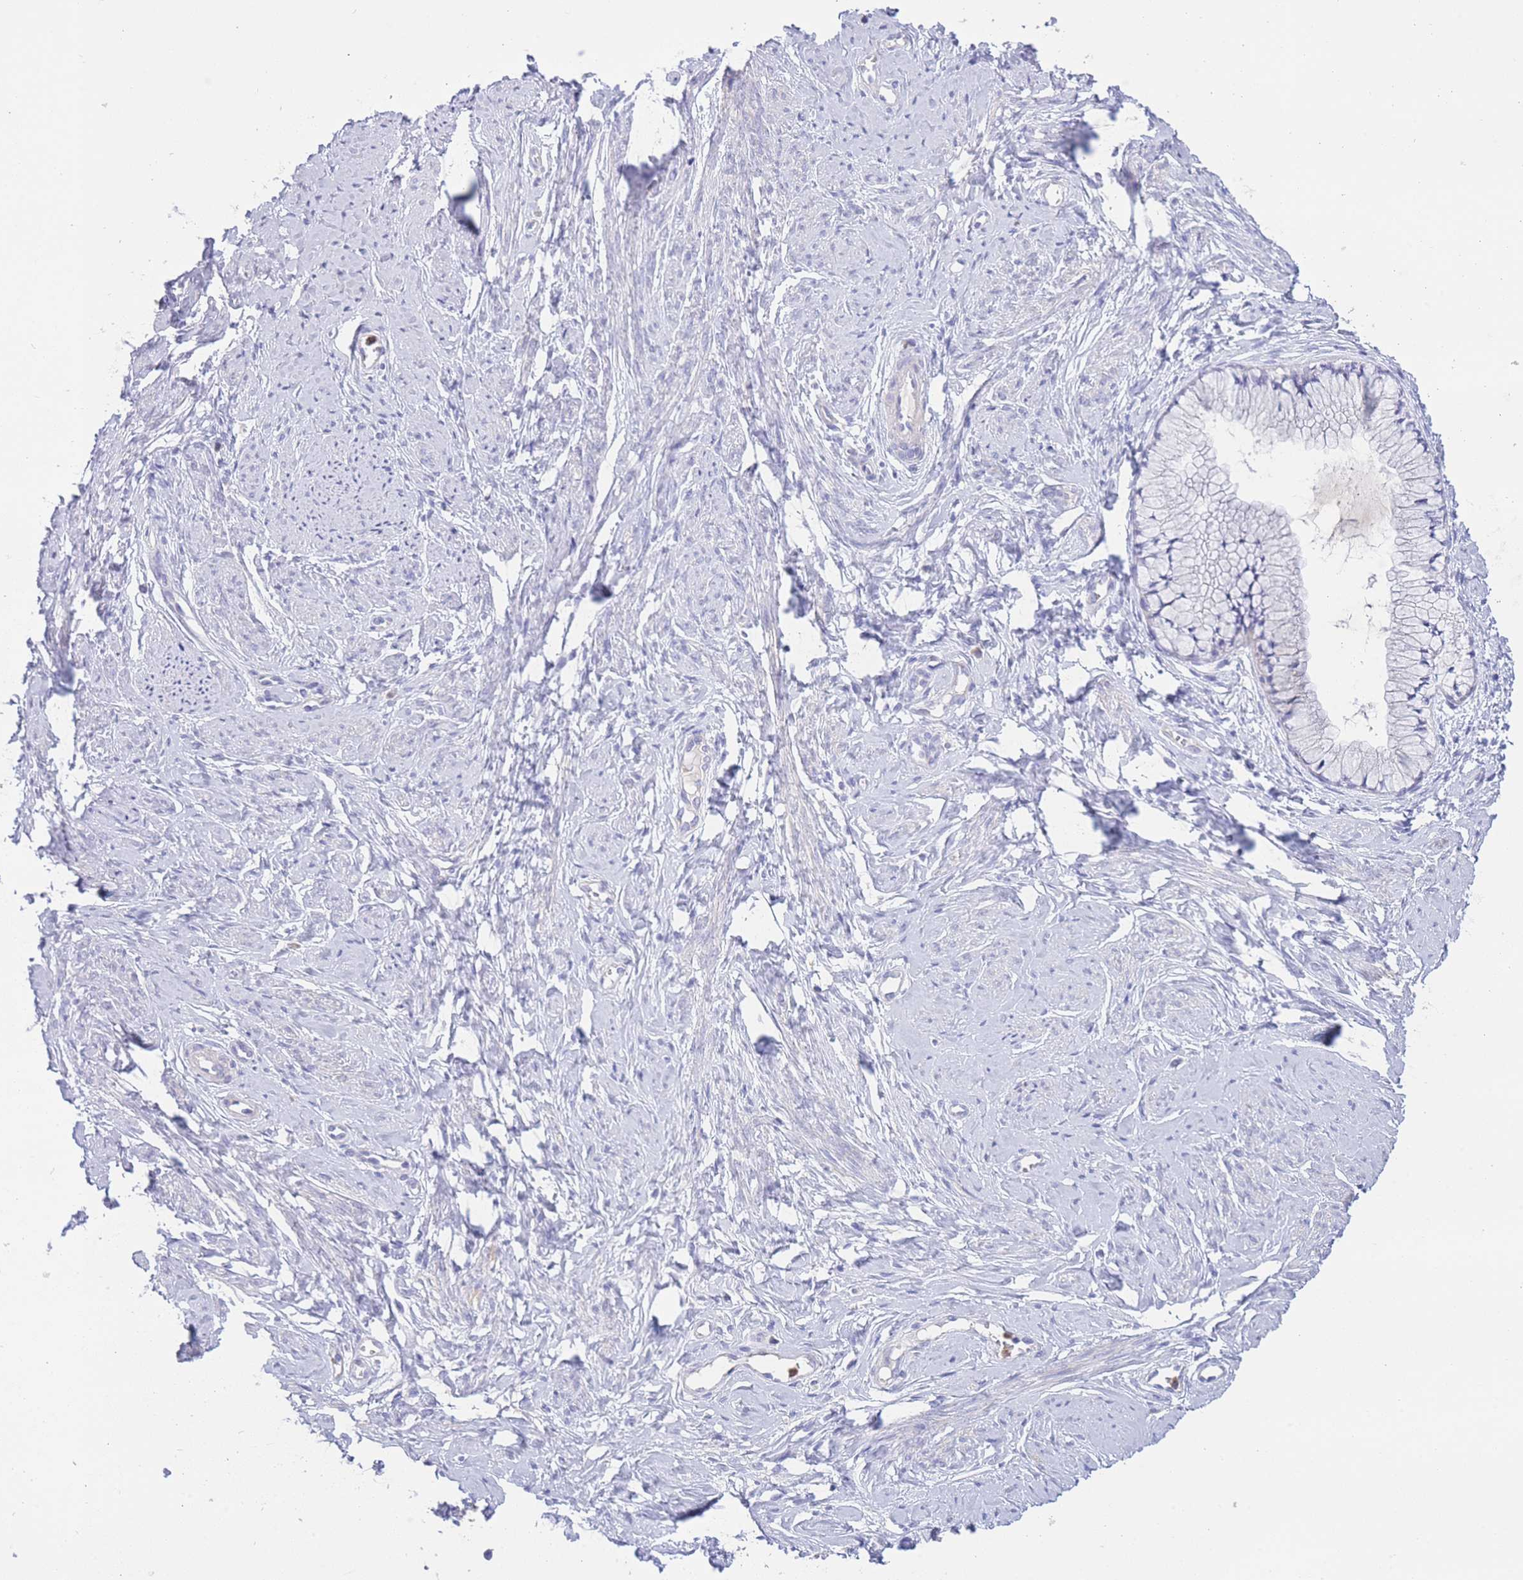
{"staining": {"intensity": "negative", "quantity": "none", "location": "none"}, "tissue": "cervix", "cell_type": "Glandular cells", "image_type": "normal", "snomed": [{"axis": "morphology", "description": "Normal tissue, NOS"}, {"axis": "topography", "description": "Cervix"}], "caption": "Immunohistochemical staining of benign cervix shows no significant staining in glandular cells. The staining is performed using DAB (3,3'-diaminobenzidine) brown chromogen with nuclei counter-stained in using hematoxylin.", "gene": "CENPM", "patient": {"sex": "female", "age": 42}}